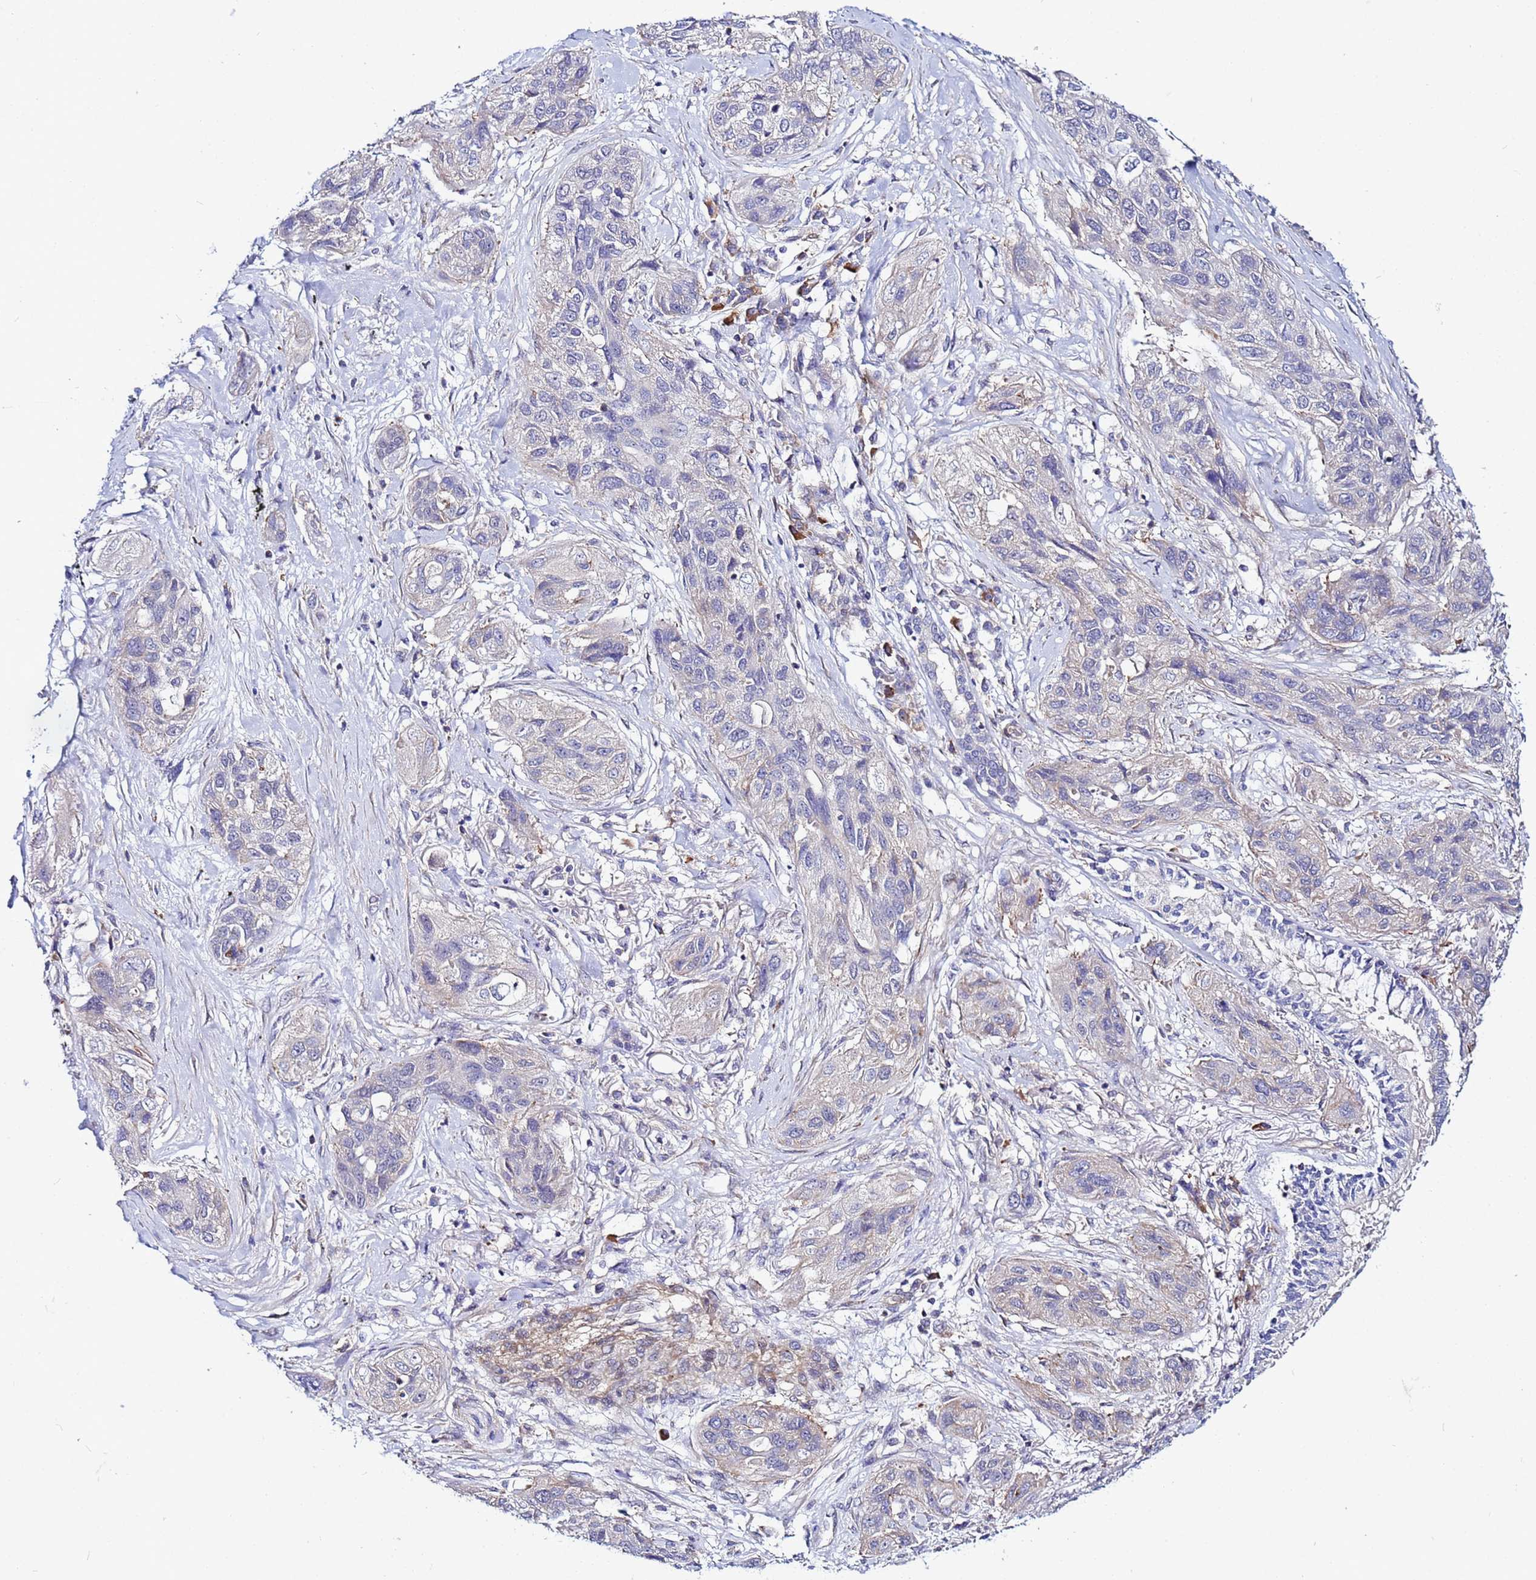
{"staining": {"intensity": "negative", "quantity": "none", "location": "none"}, "tissue": "lung cancer", "cell_type": "Tumor cells", "image_type": "cancer", "snomed": [{"axis": "morphology", "description": "Squamous cell carcinoma, NOS"}, {"axis": "topography", "description": "Lung"}], "caption": "High magnification brightfield microscopy of squamous cell carcinoma (lung) stained with DAB (3,3'-diaminobenzidine) (brown) and counterstained with hematoxylin (blue): tumor cells show no significant positivity.", "gene": "STK38", "patient": {"sex": "female", "age": 70}}